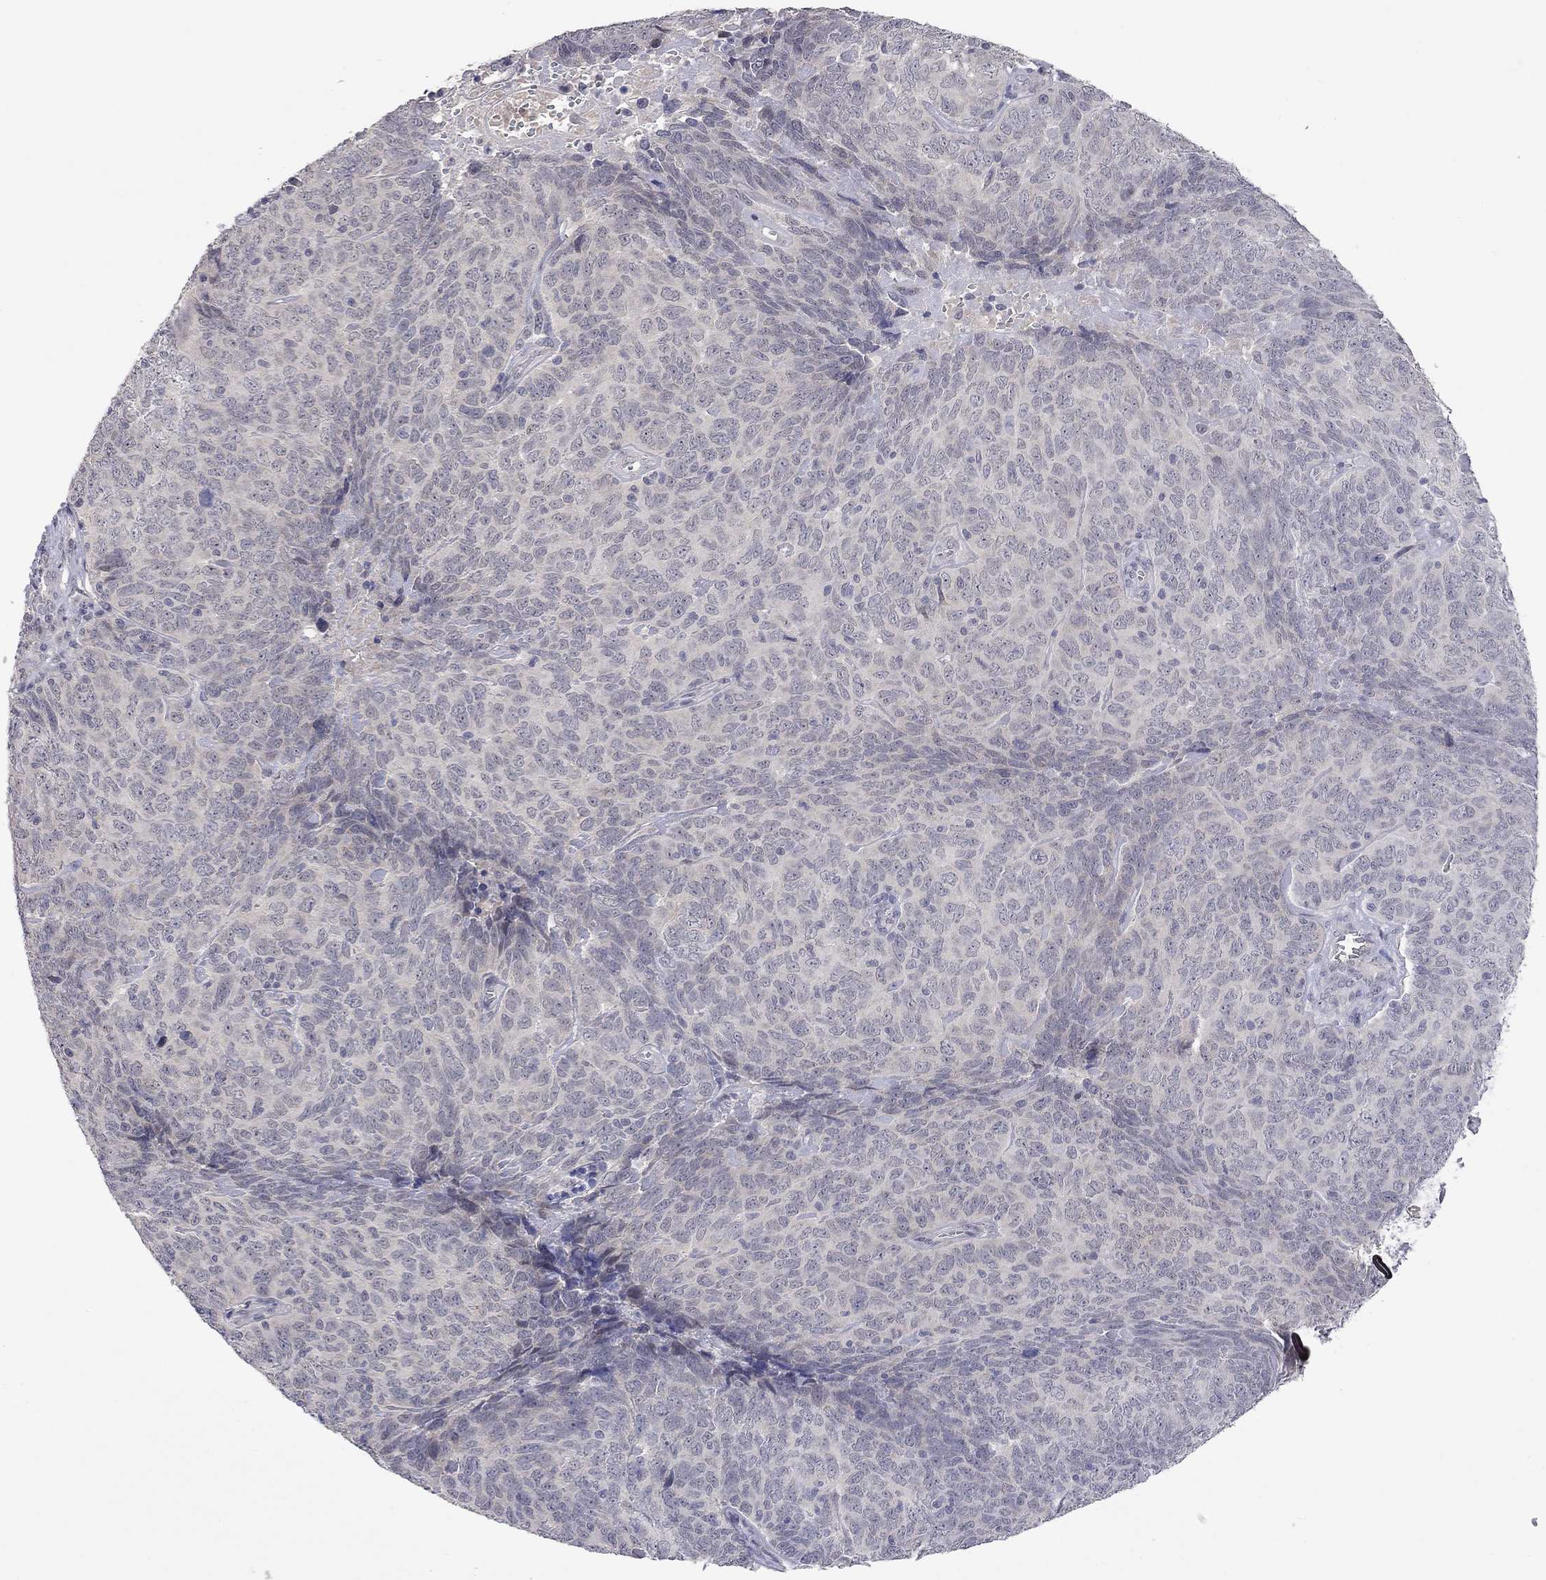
{"staining": {"intensity": "negative", "quantity": "none", "location": "none"}, "tissue": "skin cancer", "cell_type": "Tumor cells", "image_type": "cancer", "snomed": [{"axis": "morphology", "description": "Squamous cell carcinoma, NOS"}, {"axis": "topography", "description": "Skin"}, {"axis": "topography", "description": "Anal"}], "caption": "Micrograph shows no significant protein positivity in tumor cells of squamous cell carcinoma (skin). Brightfield microscopy of immunohistochemistry (IHC) stained with DAB (3,3'-diaminobenzidine) (brown) and hematoxylin (blue), captured at high magnification.", "gene": "FABP12", "patient": {"sex": "female", "age": 51}}